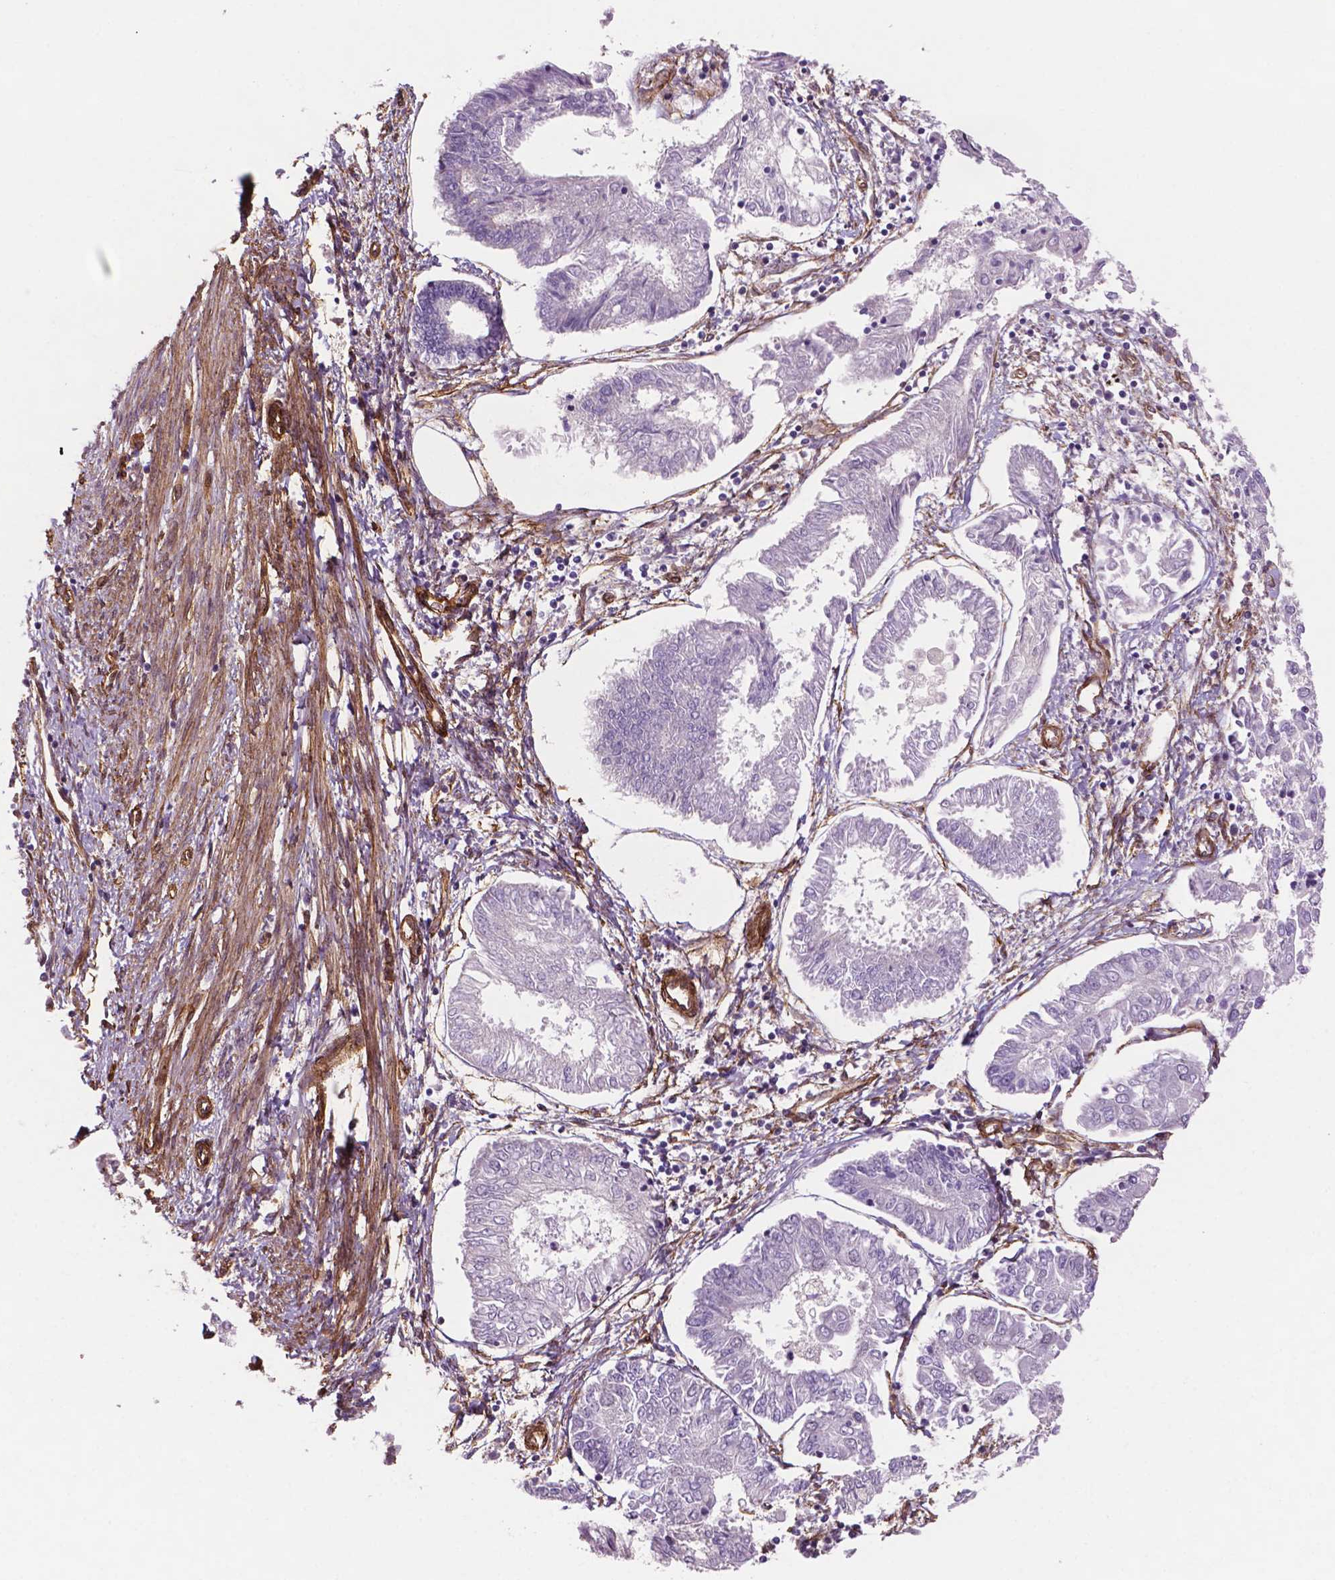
{"staining": {"intensity": "negative", "quantity": "none", "location": "none"}, "tissue": "endometrial cancer", "cell_type": "Tumor cells", "image_type": "cancer", "snomed": [{"axis": "morphology", "description": "Adenocarcinoma, NOS"}, {"axis": "topography", "description": "Endometrium"}], "caption": "High power microscopy photomicrograph of an IHC micrograph of endometrial cancer, revealing no significant expression in tumor cells.", "gene": "EGFL8", "patient": {"sex": "female", "age": 68}}